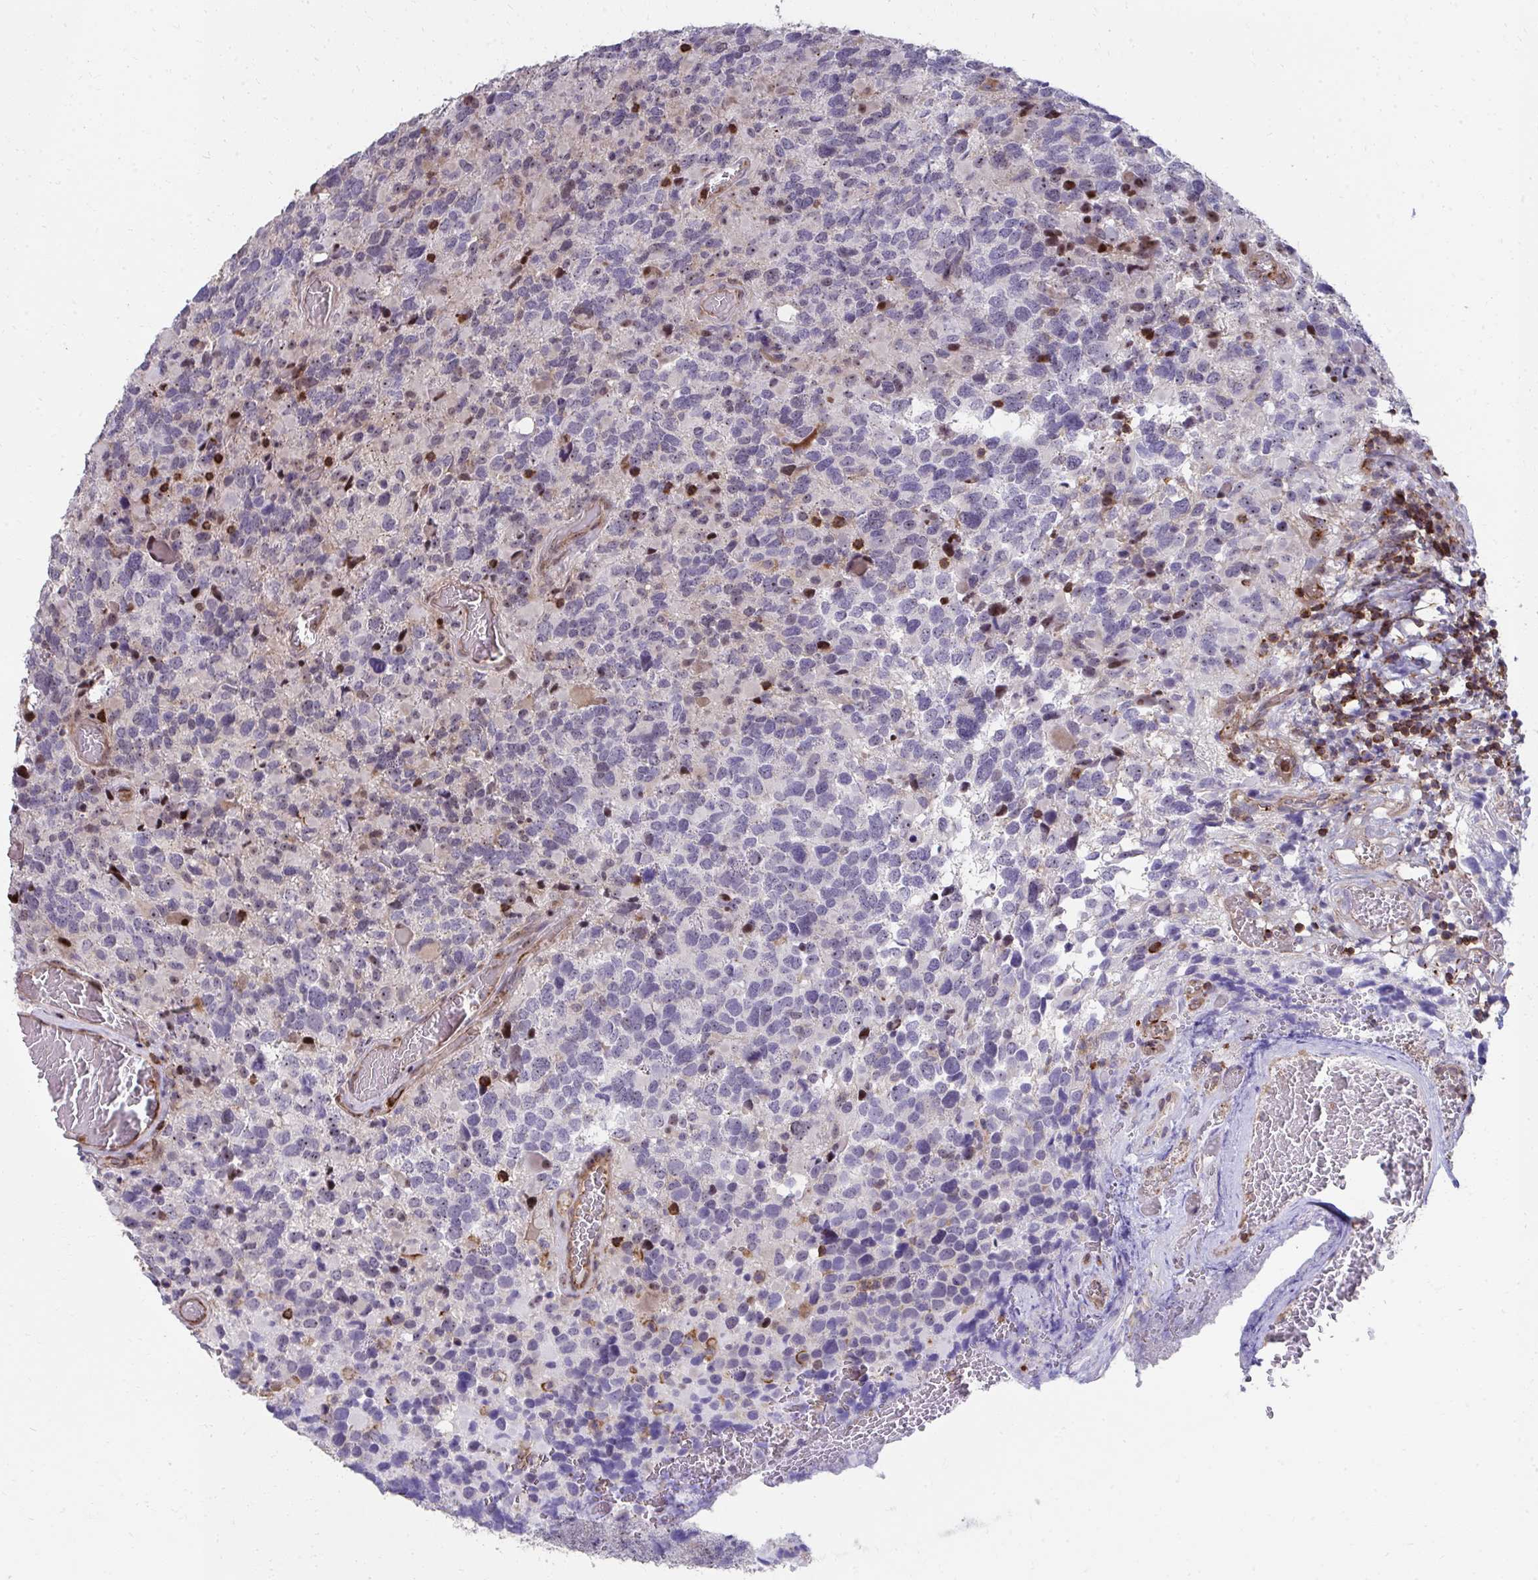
{"staining": {"intensity": "negative", "quantity": "none", "location": "none"}, "tissue": "glioma", "cell_type": "Tumor cells", "image_type": "cancer", "snomed": [{"axis": "morphology", "description": "Glioma, malignant, High grade"}, {"axis": "topography", "description": "Brain"}], "caption": "The image exhibits no staining of tumor cells in high-grade glioma (malignant).", "gene": "FOXN3", "patient": {"sex": "female", "age": 40}}